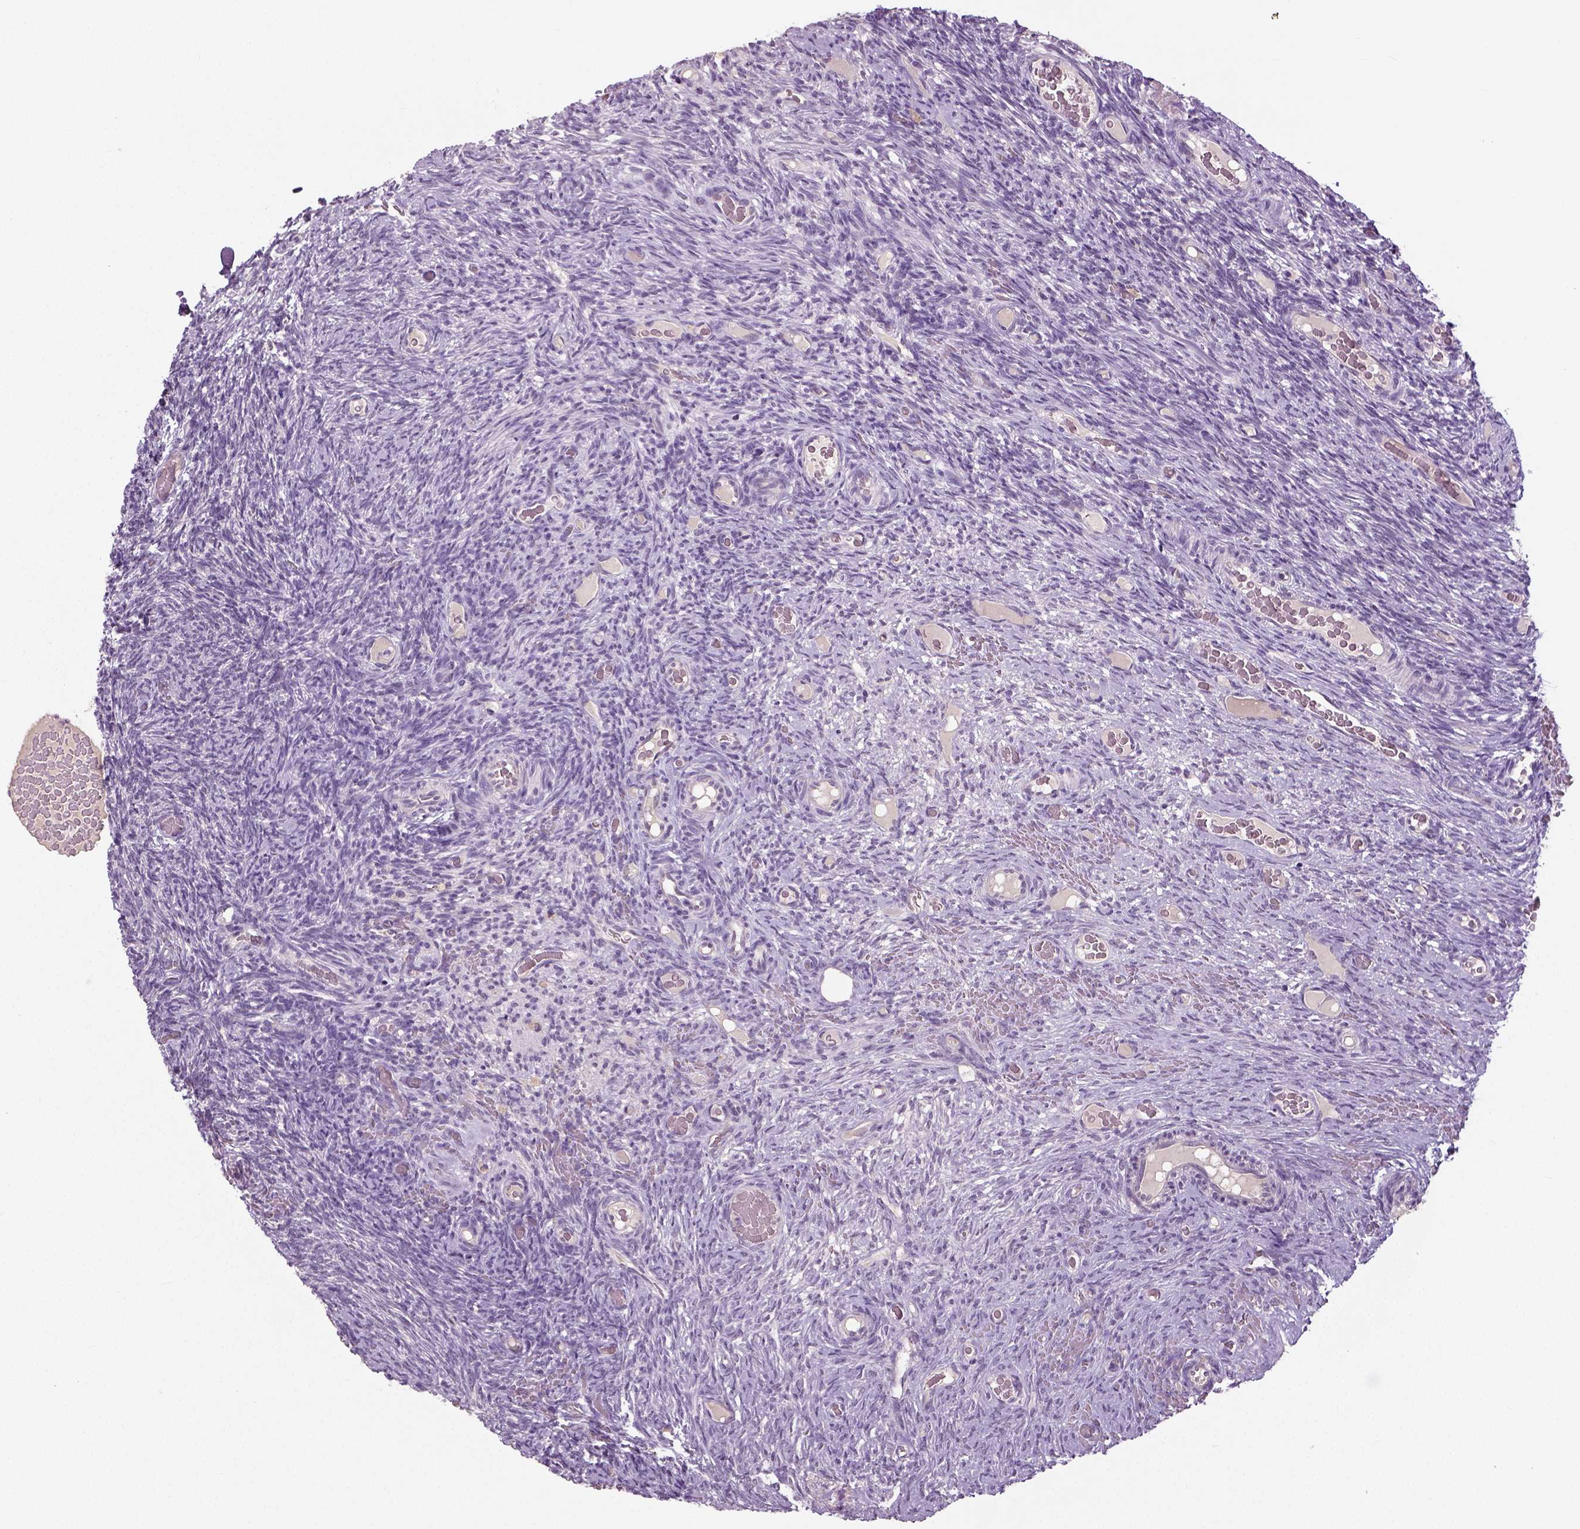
{"staining": {"intensity": "negative", "quantity": "none", "location": "none"}, "tissue": "ovary", "cell_type": "Follicle cells", "image_type": "normal", "snomed": [{"axis": "morphology", "description": "Normal tissue, NOS"}, {"axis": "topography", "description": "Ovary"}], "caption": "This is an IHC photomicrograph of unremarkable ovary. There is no staining in follicle cells.", "gene": "NECAB1", "patient": {"sex": "female", "age": 34}}